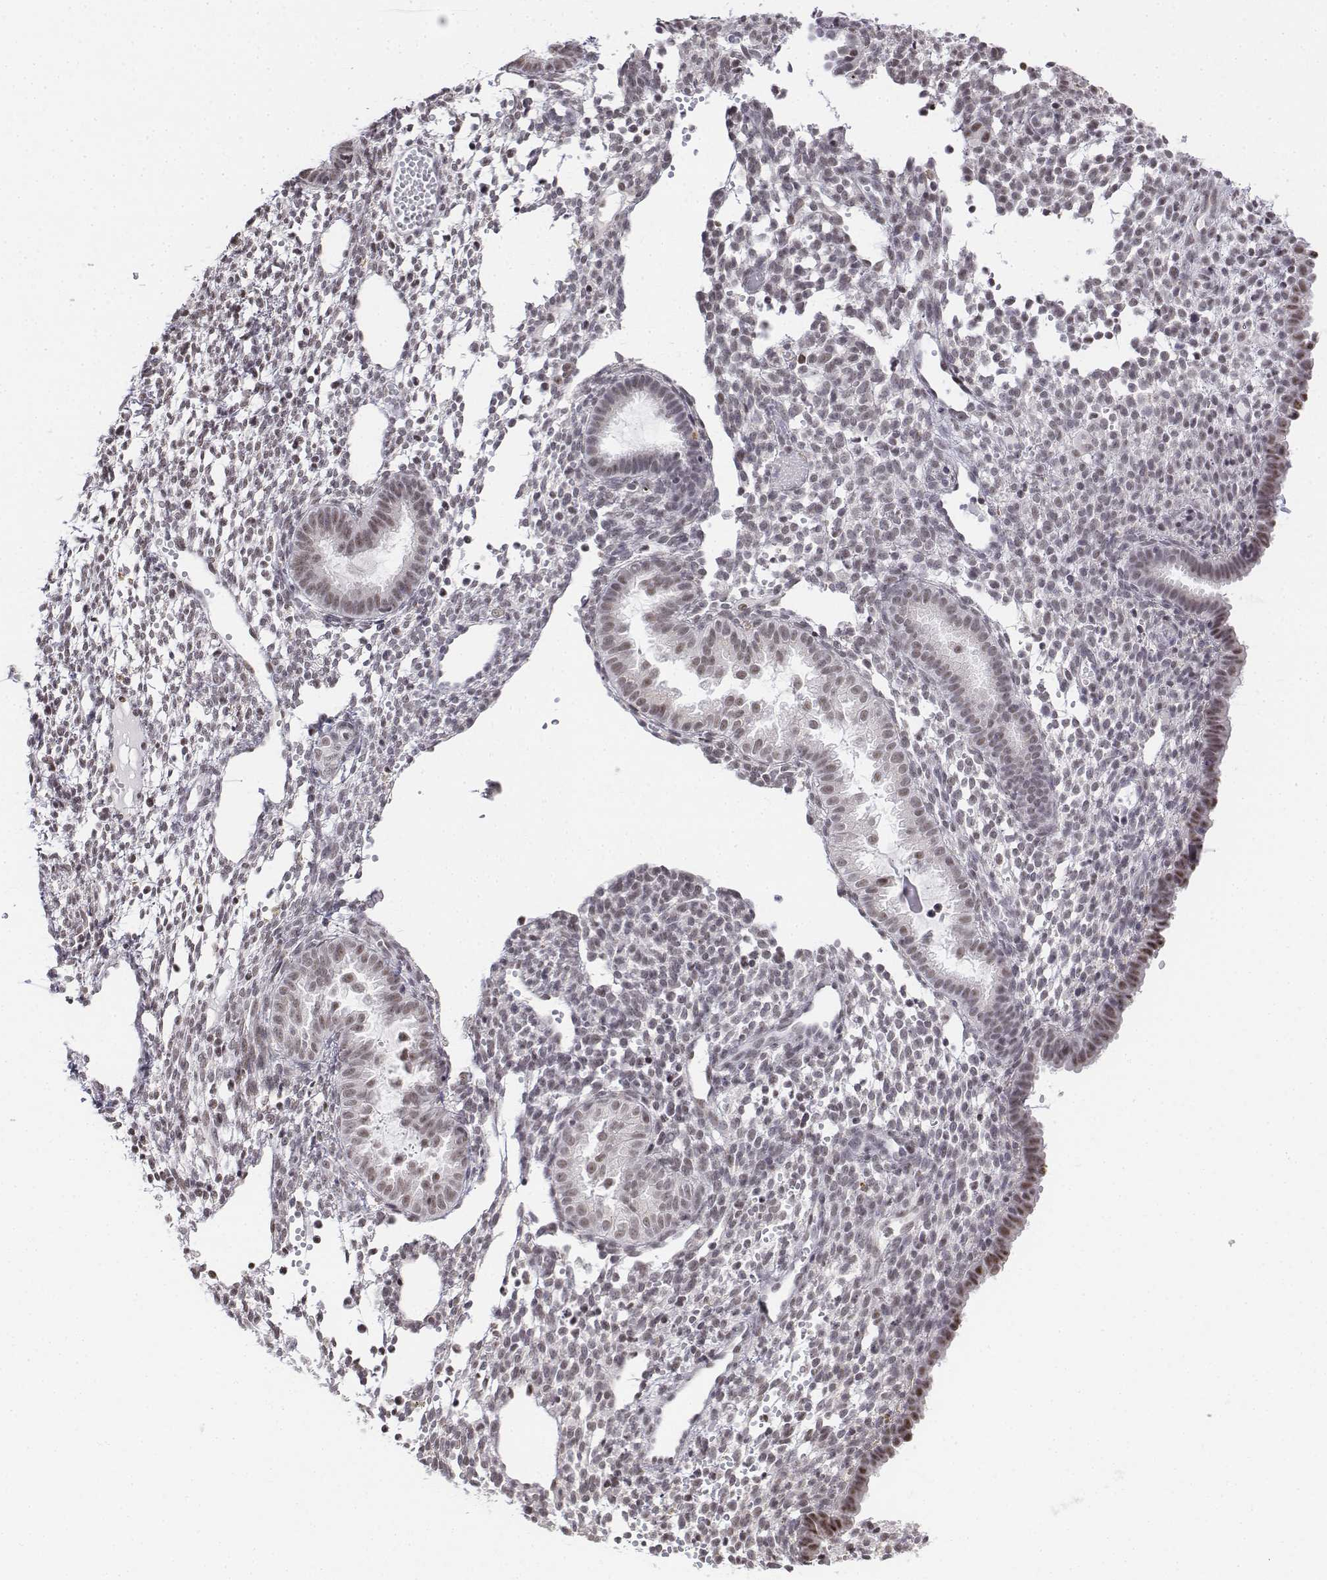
{"staining": {"intensity": "weak", "quantity": "25%-75%", "location": "nuclear"}, "tissue": "endometrium", "cell_type": "Cells in endometrial stroma", "image_type": "normal", "snomed": [{"axis": "morphology", "description": "Normal tissue, NOS"}, {"axis": "topography", "description": "Endometrium"}], "caption": "Immunohistochemistry of unremarkable endometrium shows low levels of weak nuclear positivity in about 25%-75% of cells in endometrial stroma.", "gene": "SETD1A", "patient": {"sex": "female", "age": 36}}